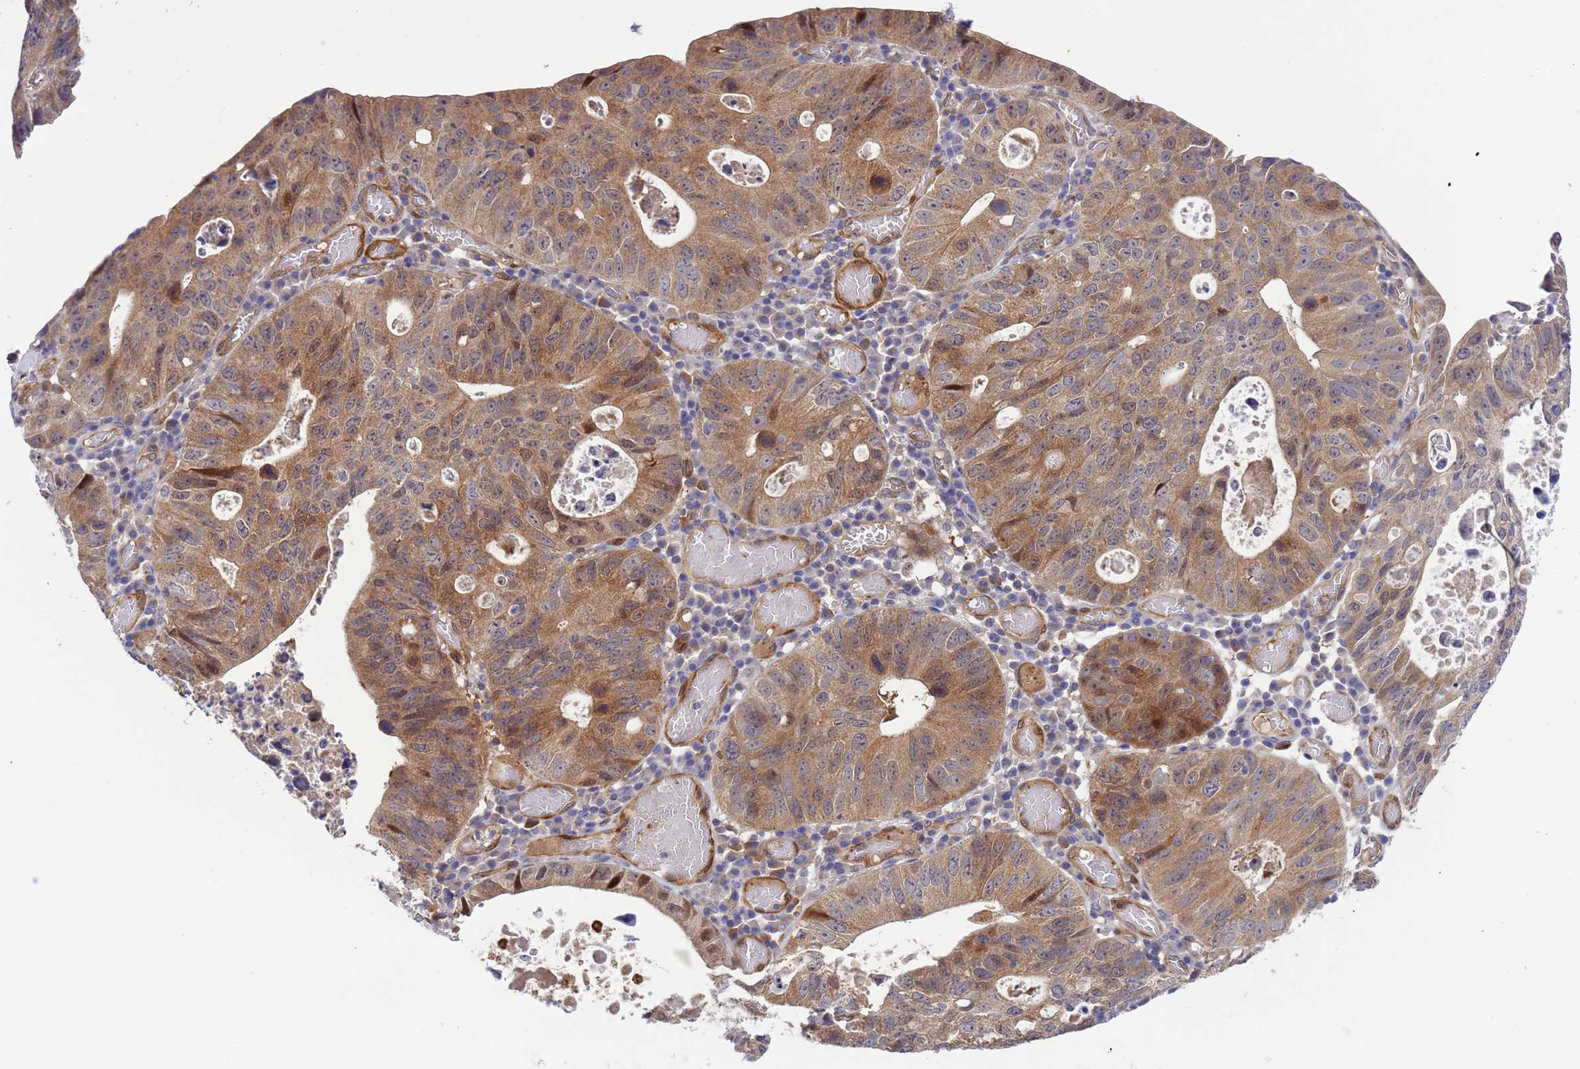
{"staining": {"intensity": "moderate", "quantity": ">75%", "location": "cytoplasmic/membranous,nuclear"}, "tissue": "stomach cancer", "cell_type": "Tumor cells", "image_type": "cancer", "snomed": [{"axis": "morphology", "description": "Adenocarcinoma, NOS"}, {"axis": "topography", "description": "Stomach"}], "caption": "There is medium levels of moderate cytoplasmic/membranous and nuclear staining in tumor cells of adenocarcinoma (stomach), as demonstrated by immunohistochemical staining (brown color).", "gene": "FOXRED1", "patient": {"sex": "male", "age": 59}}